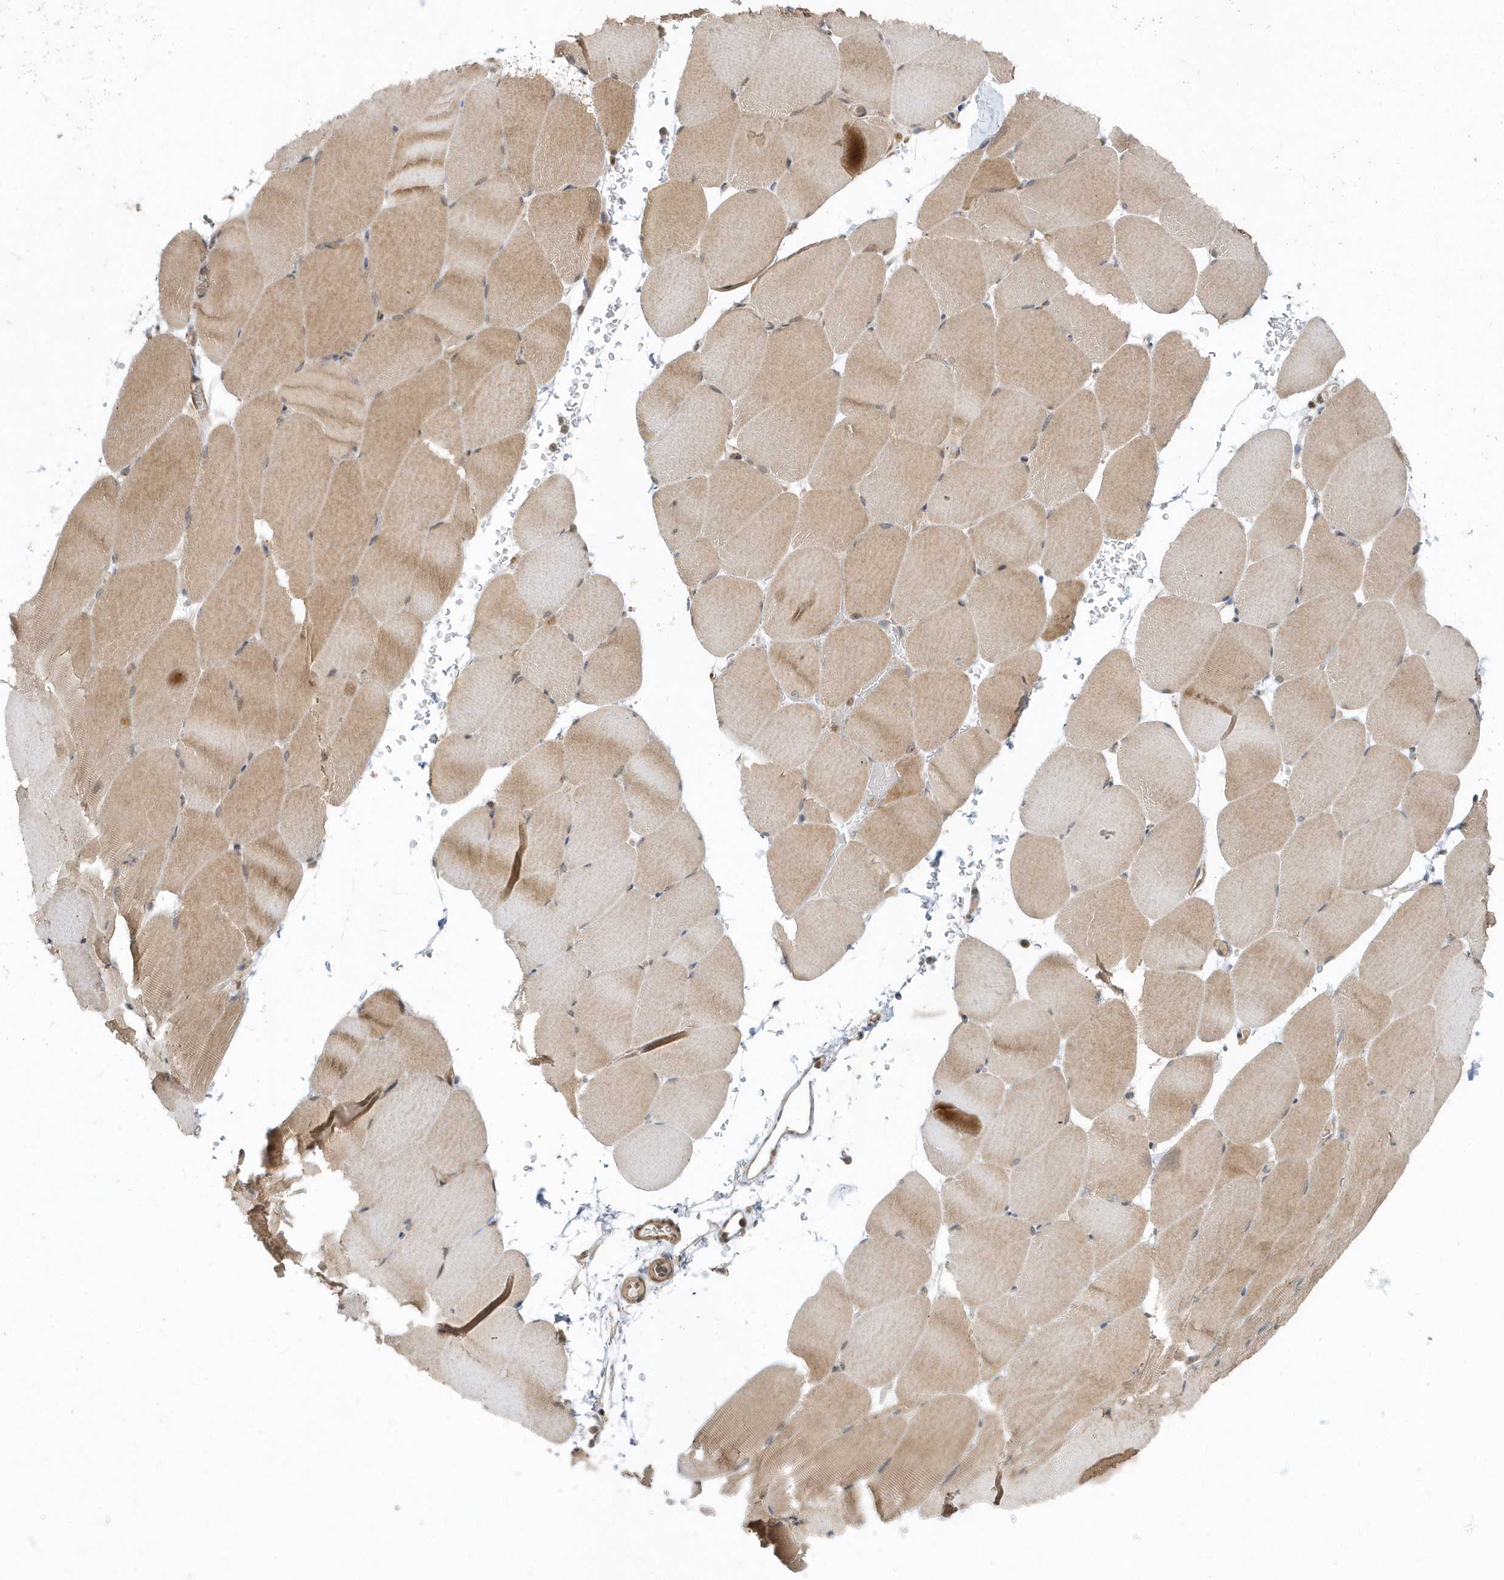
{"staining": {"intensity": "moderate", "quantity": "25%-75%", "location": "cytoplasmic/membranous,nuclear"}, "tissue": "skeletal muscle", "cell_type": "Myocytes", "image_type": "normal", "snomed": [{"axis": "morphology", "description": "Normal tissue, NOS"}, {"axis": "topography", "description": "Skeletal muscle"}, {"axis": "topography", "description": "Parathyroid gland"}], "caption": "Immunohistochemical staining of unremarkable skeletal muscle displays medium levels of moderate cytoplasmic/membranous,nuclear positivity in approximately 25%-75% of myocytes.", "gene": "MXI1", "patient": {"sex": "female", "age": 37}}